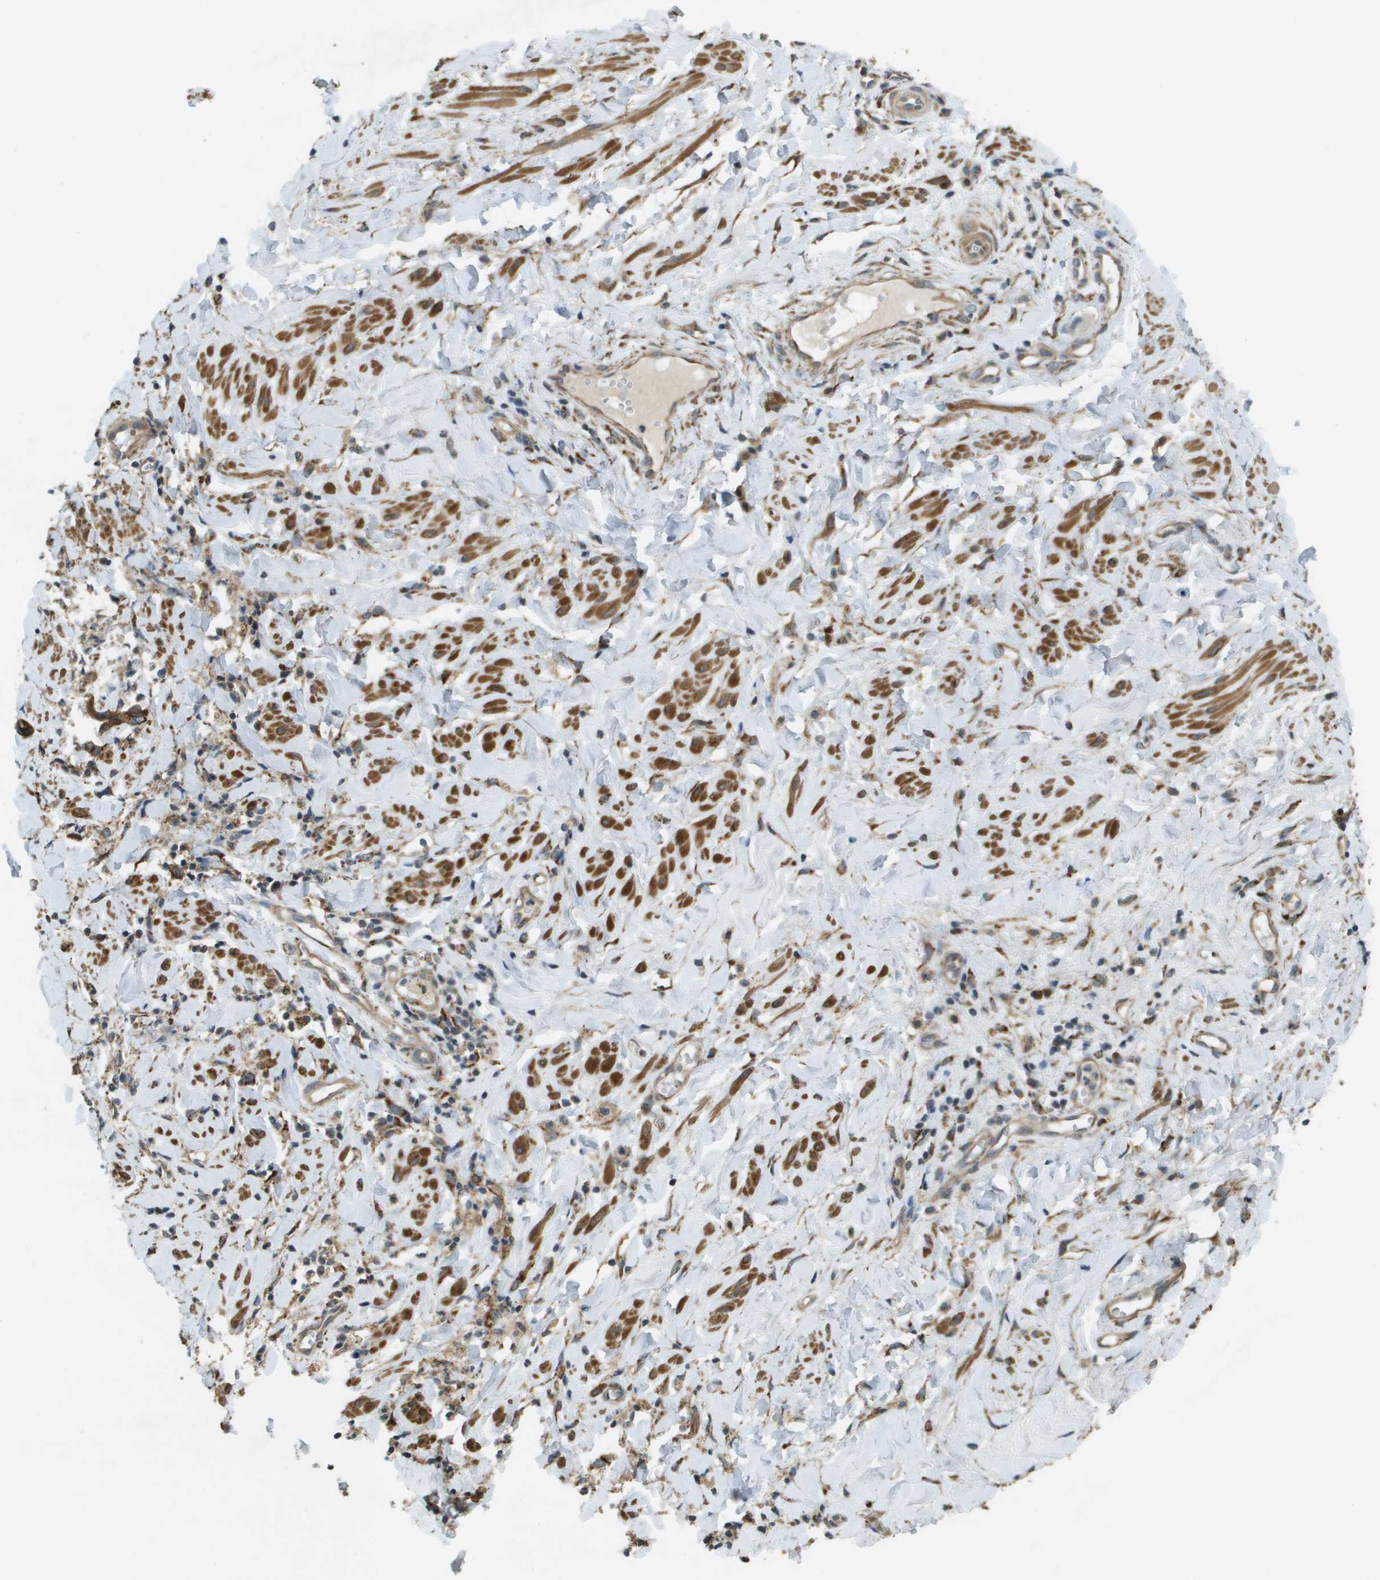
{"staining": {"intensity": "strong", "quantity": ">75%", "location": "cytoplasmic/membranous"}, "tissue": "cervical cancer", "cell_type": "Tumor cells", "image_type": "cancer", "snomed": [{"axis": "morphology", "description": "Adenocarcinoma, NOS"}, {"axis": "topography", "description": "Cervix"}], "caption": "The image displays staining of cervical cancer, revealing strong cytoplasmic/membranous protein positivity (brown color) within tumor cells.", "gene": "CDKN2C", "patient": {"sex": "female", "age": 44}}